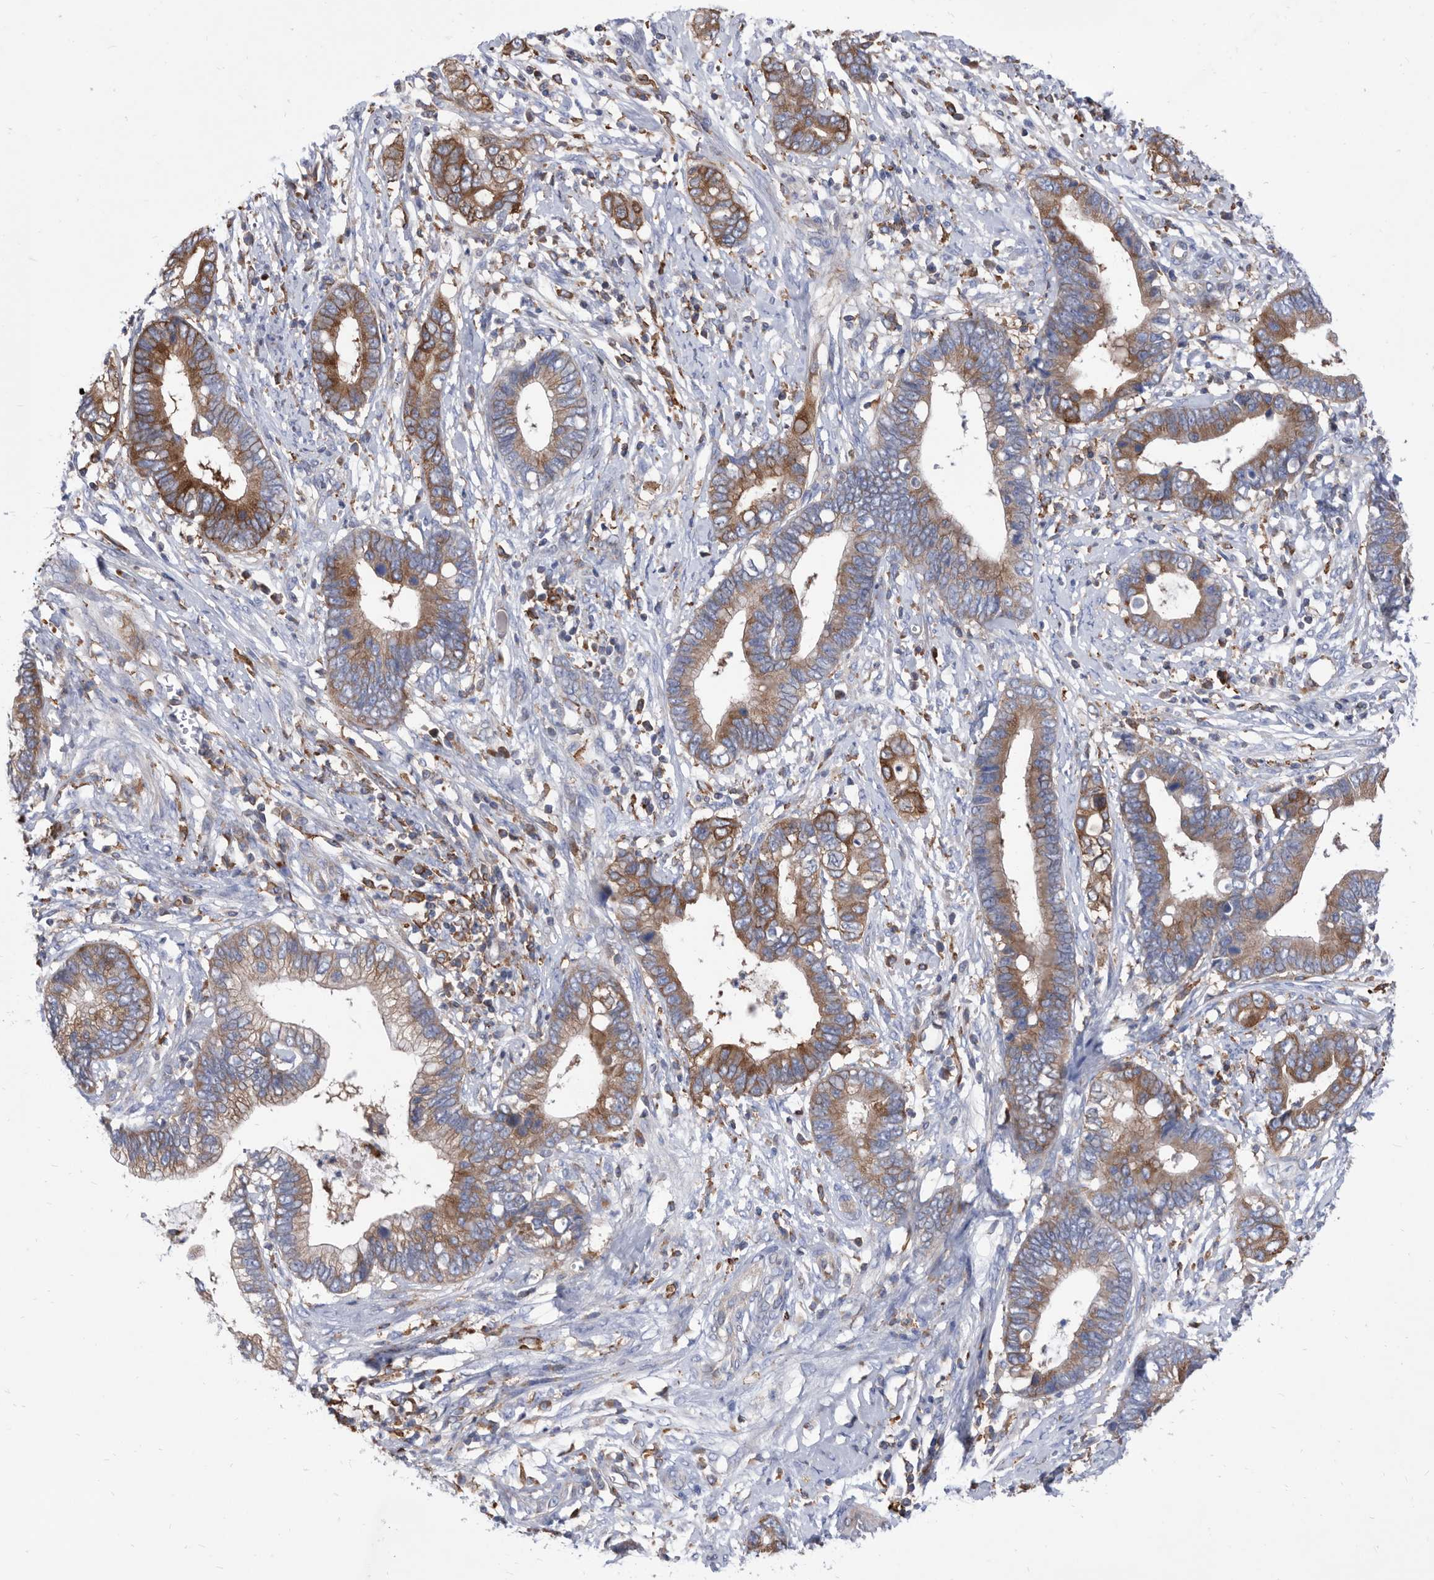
{"staining": {"intensity": "moderate", "quantity": ">75%", "location": "cytoplasmic/membranous"}, "tissue": "cervical cancer", "cell_type": "Tumor cells", "image_type": "cancer", "snomed": [{"axis": "morphology", "description": "Adenocarcinoma, NOS"}, {"axis": "topography", "description": "Cervix"}], "caption": "Cervical cancer stained with IHC exhibits moderate cytoplasmic/membranous positivity in about >75% of tumor cells.", "gene": "SMG7", "patient": {"sex": "female", "age": 44}}